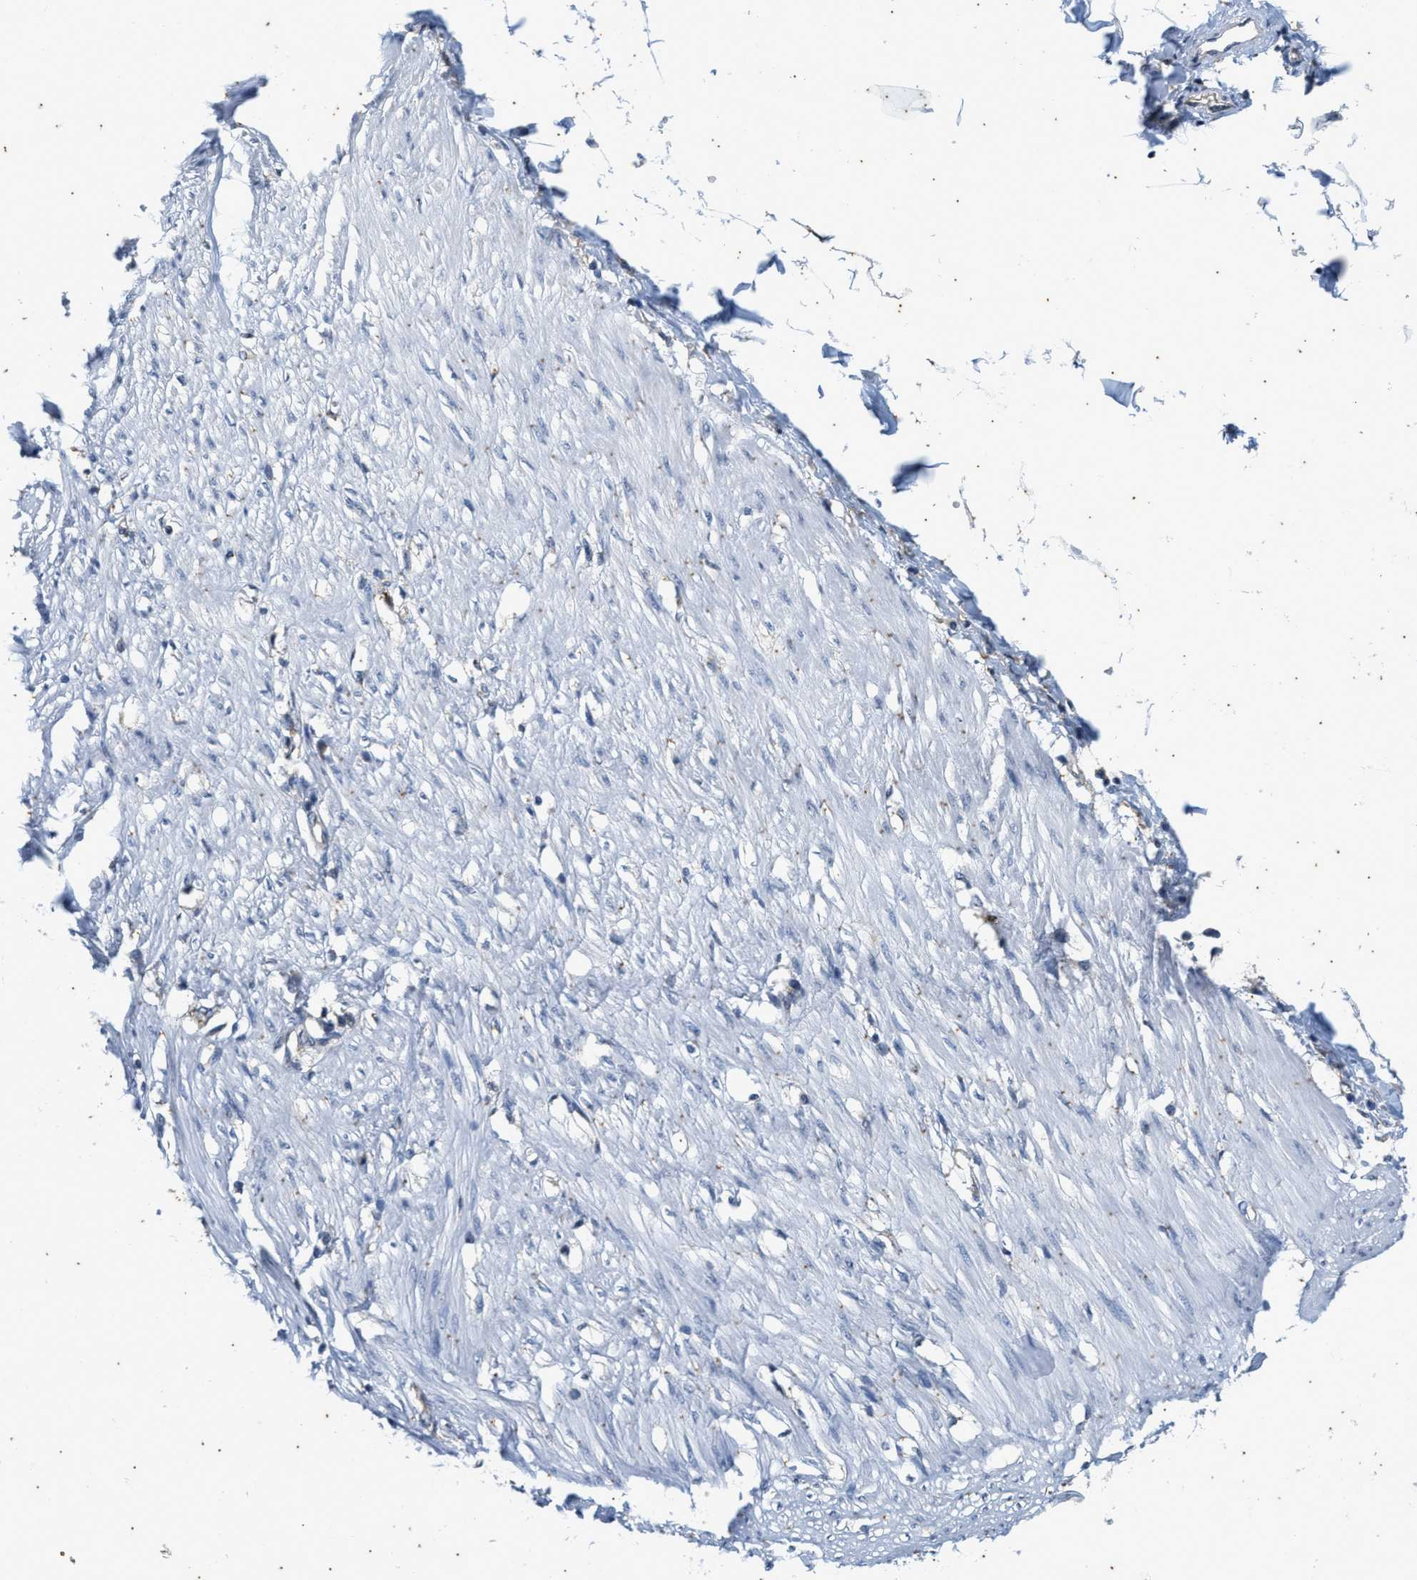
{"staining": {"intensity": "negative", "quantity": "none", "location": "none"}, "tissue": "adipose tissue", "cell_type": "Adipocytes", "image_type": "normal", "snomed": [{"axis": "morphology", "description": "Normal tissue, NOS"}, {"axis": "morphology", "description": "Adenocarcinoma, NOS"}, {"axis": "topography", "description": "Colon"}, {"axis": "topography", "description": "Peripheral nerve tissue"}], "caption": "This is an immunohistochemistry histopathology image of unremarkable human adipose tissue. There is no staining in adipocytes.", "gene": "COX19", "patient": {"sex": "male", "age": 14}}